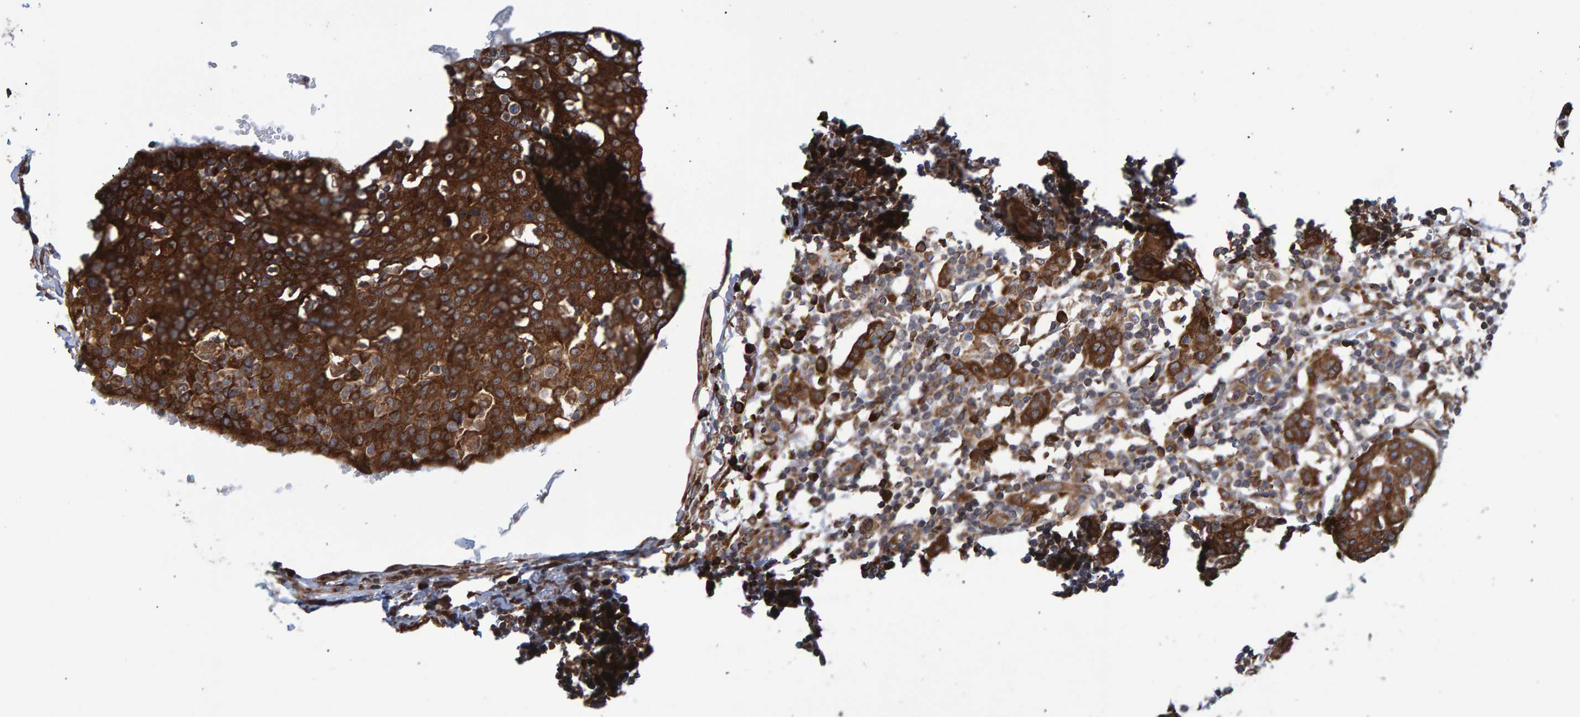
{"staining": {"intensity": "strong", "quantity": ">75%", "location": "cytoplasmic/membranous"}, "tissue": "breast cancer", "cell_type": "Tumor cells", "image_type": "cancer", "snomed": [{"axis": "morphology", "description": "Normal tissue, NOS"}, {"axis": "morphology", "description": "Duct carcinoma"}, {"axis": "topography", "description": "Breast"}], "caption": "Strong cytoplasmic/membranous protein expression is identified in about >75% of tumor cells in breast cancer.", "gene": "FAM117A", "patient": {"sex": "female", "age": 37}}